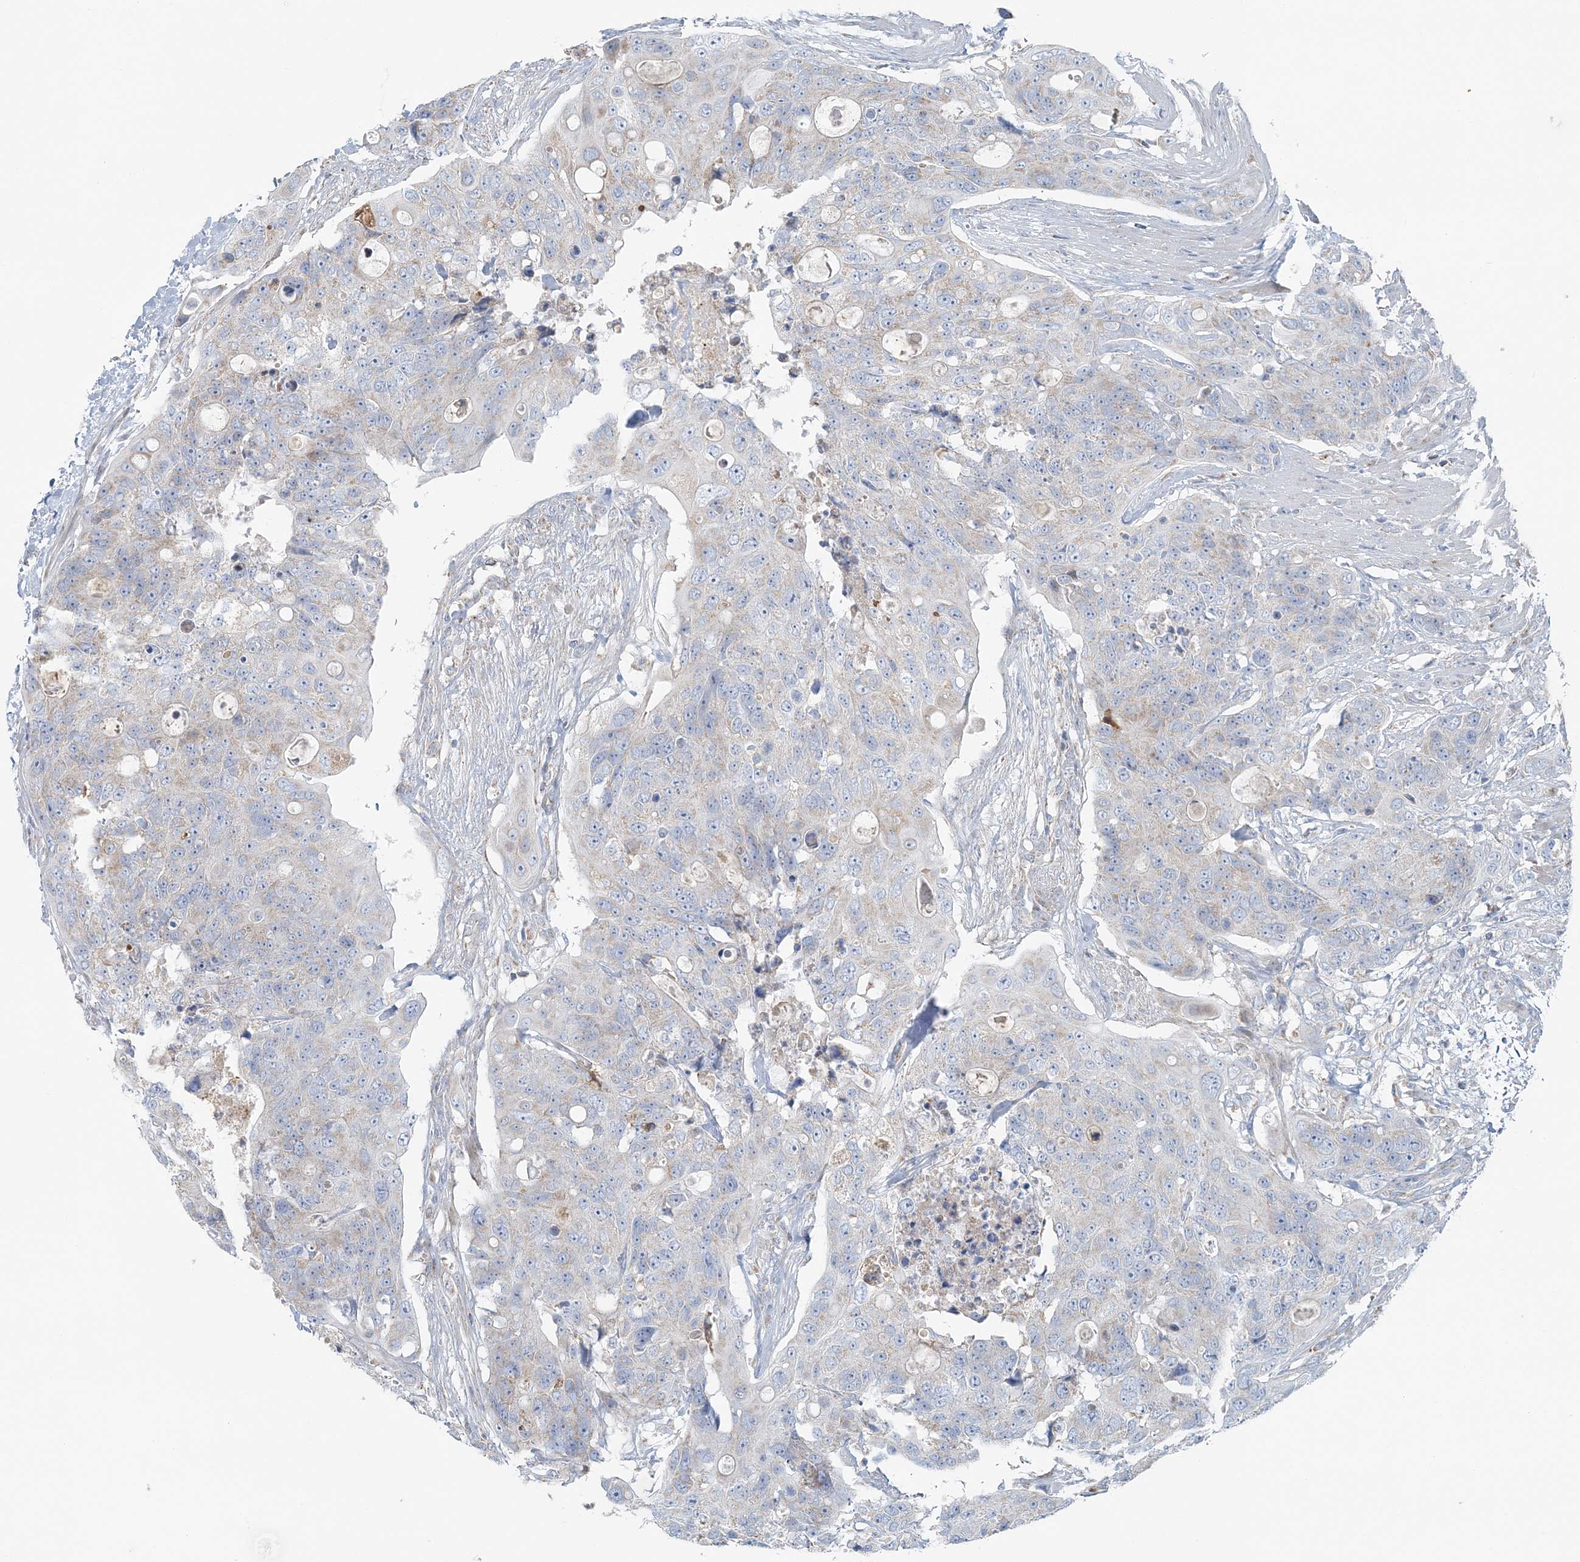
{"staining": {"intensity": "negative", "quantity": "none", "location": "none"}, "tissue": "colorectal cancer", "cell_type": "Tumor cells", "image_type": "cancer", "snomed": [{"axis": "morphology", "description": "Adenocarcinoma, NOS"}, {"axis": "topography", "description": "Colon"}], "caption": "This is a image of IHC staining of colorectal cancer (adenocarcinoma), which shows no positivity in tumor cells.", "gene": "SLC22A16", "patient": {"sex": "female", "age": 57}}